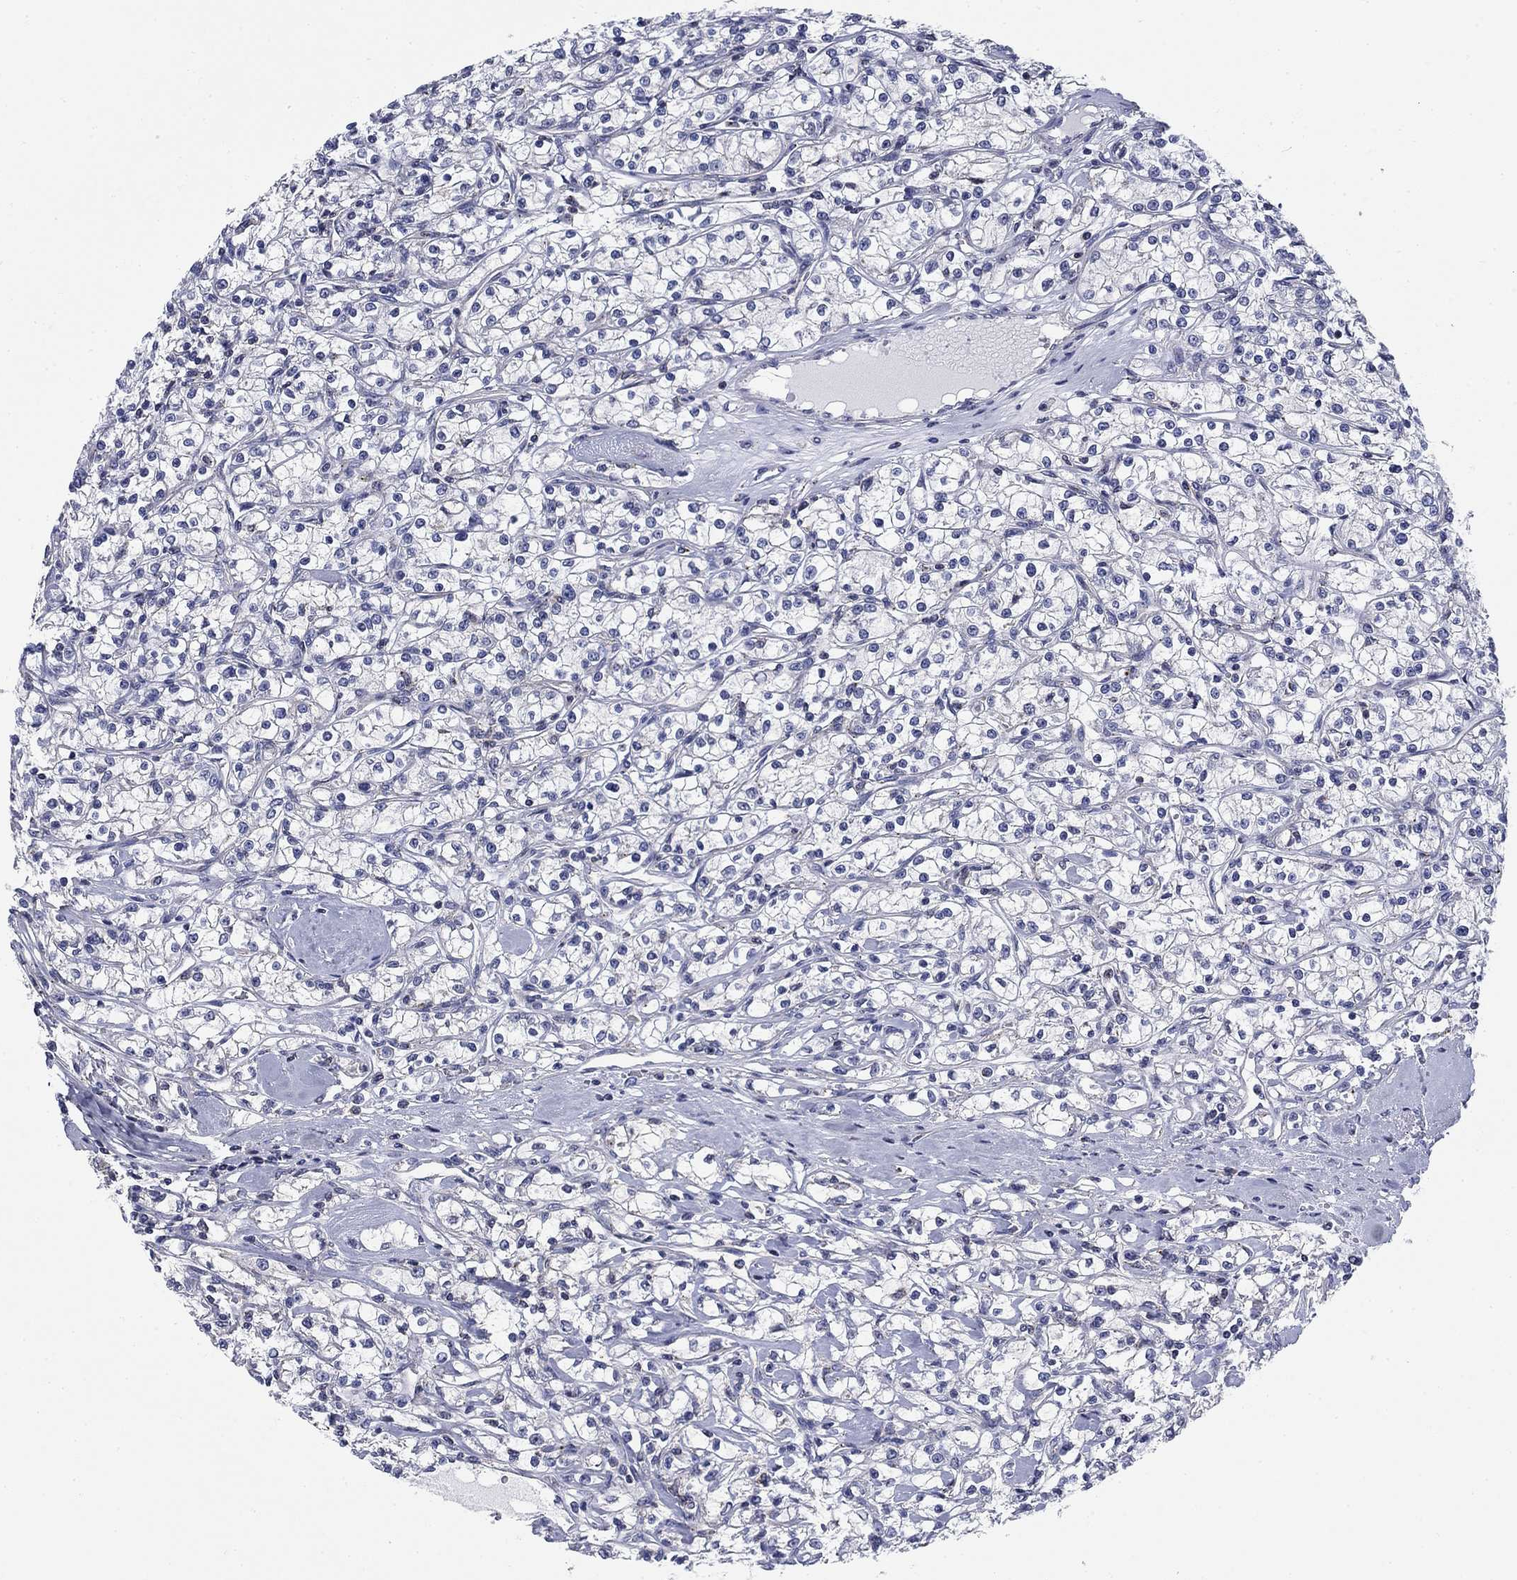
{"staining": {"intensity": "negative", "quantity": "none", "location": "none"}, "tissue": "renal cancer", "cell_type": "Tumor cells", "image_type": "cancer", "snomed": [{"axis": "morphology", "description": "Adenocarcinoma, NOS"}, {"axis": "topography", "description": "Kidney"}], "caption": "Human adenocarcinoma (renal) stained for a protein using immunohistochemistry (IHC) reveals no expression in tumor cells.", "gene": "NACAD", "patient": {"sex": "female", "age": 59}}